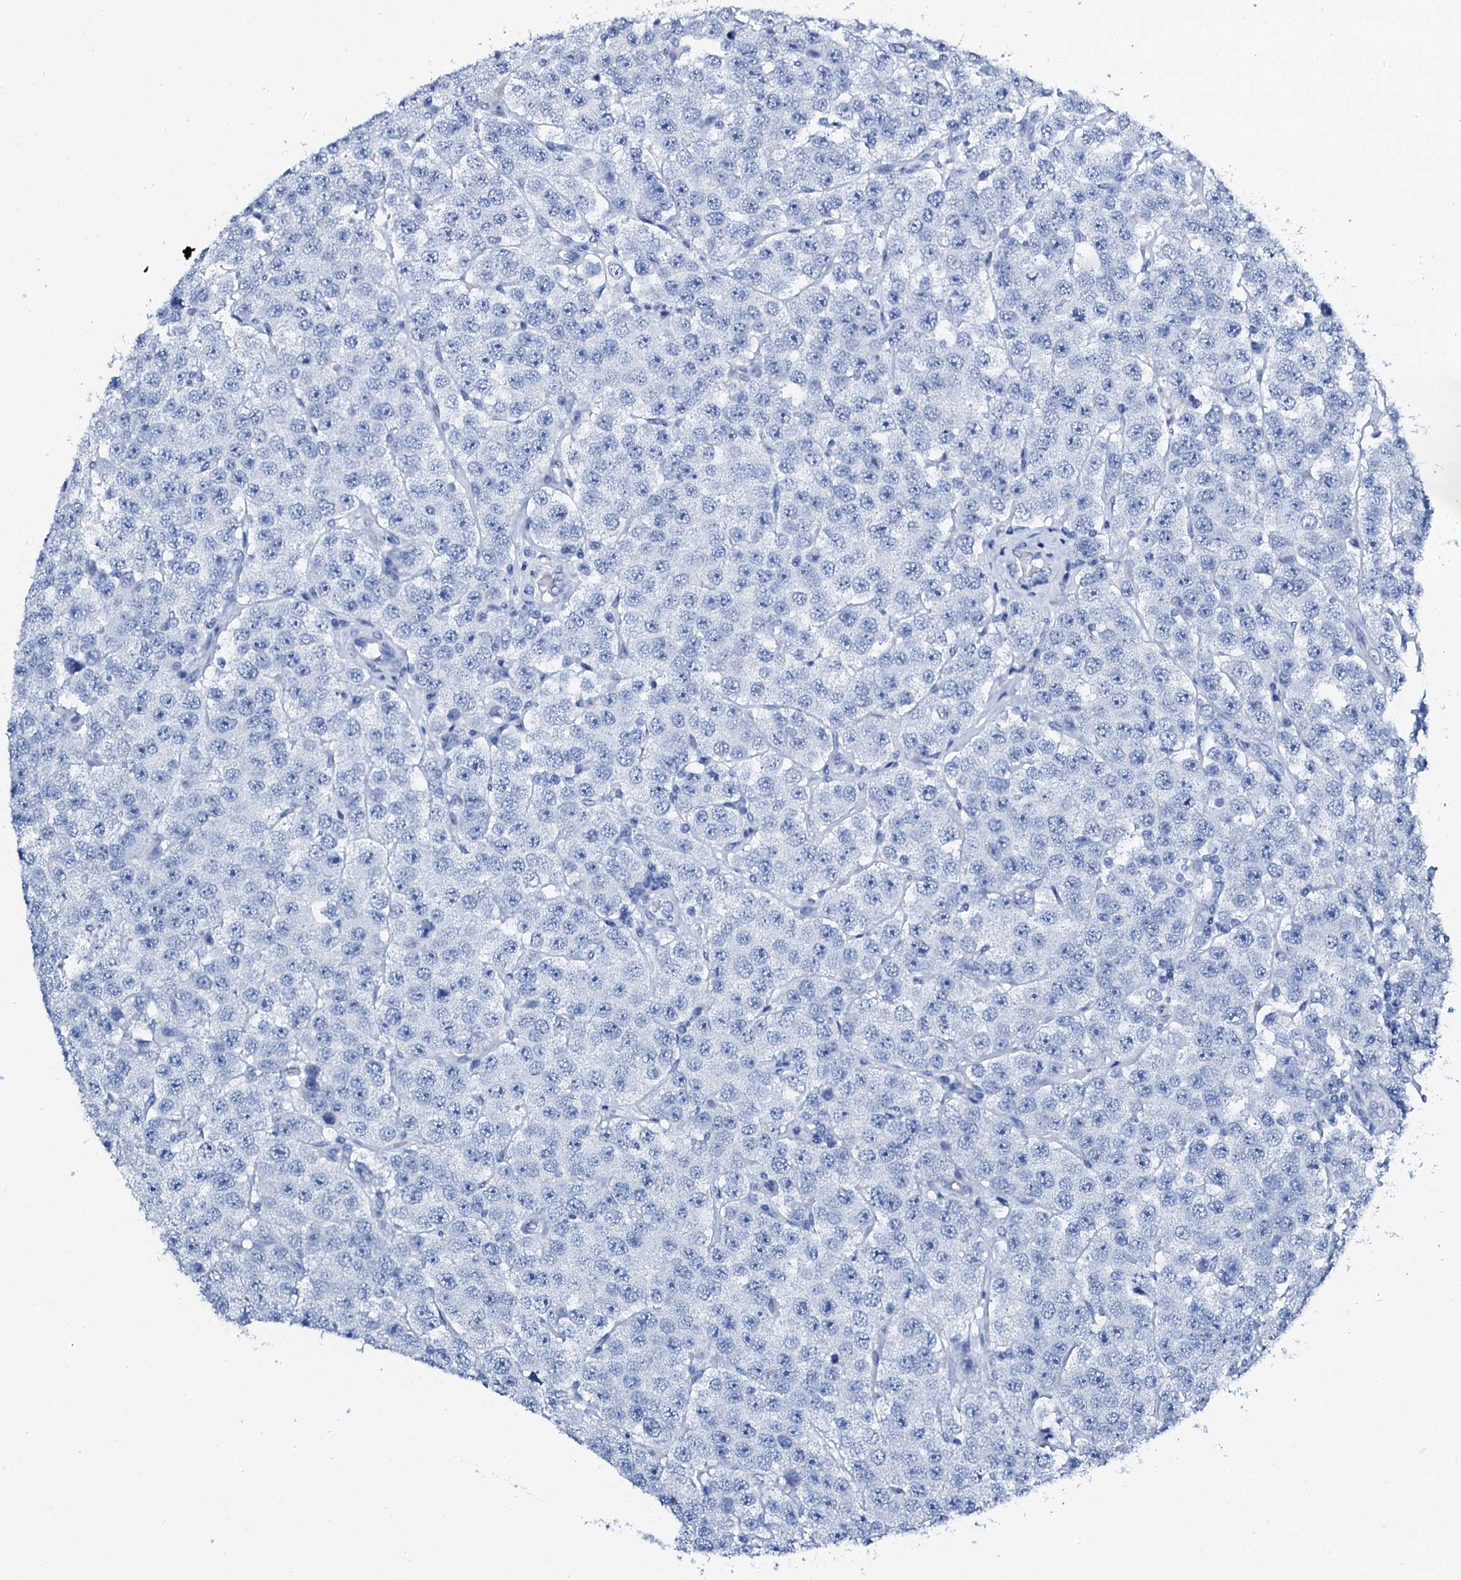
{"staining": {"intensity": "negative", "quantity": "none", "location": "none"}, "tissue": "testis cancer", "cell_type": "Tumor cells", "image_type": "cancer", "snomed": [{"axis": "morphology", "description": "Seminoma, NOS"}, {"axis": "topography", "description": "Testis"}], "caption": "DAB (3,3'-diaminobenzidine) immunohistochemical staining of human testis cancer (seminoma) displays no significant staining in tumor cells.", "gene": "PTH", "patient": {"sex": "male", "age": 28}}